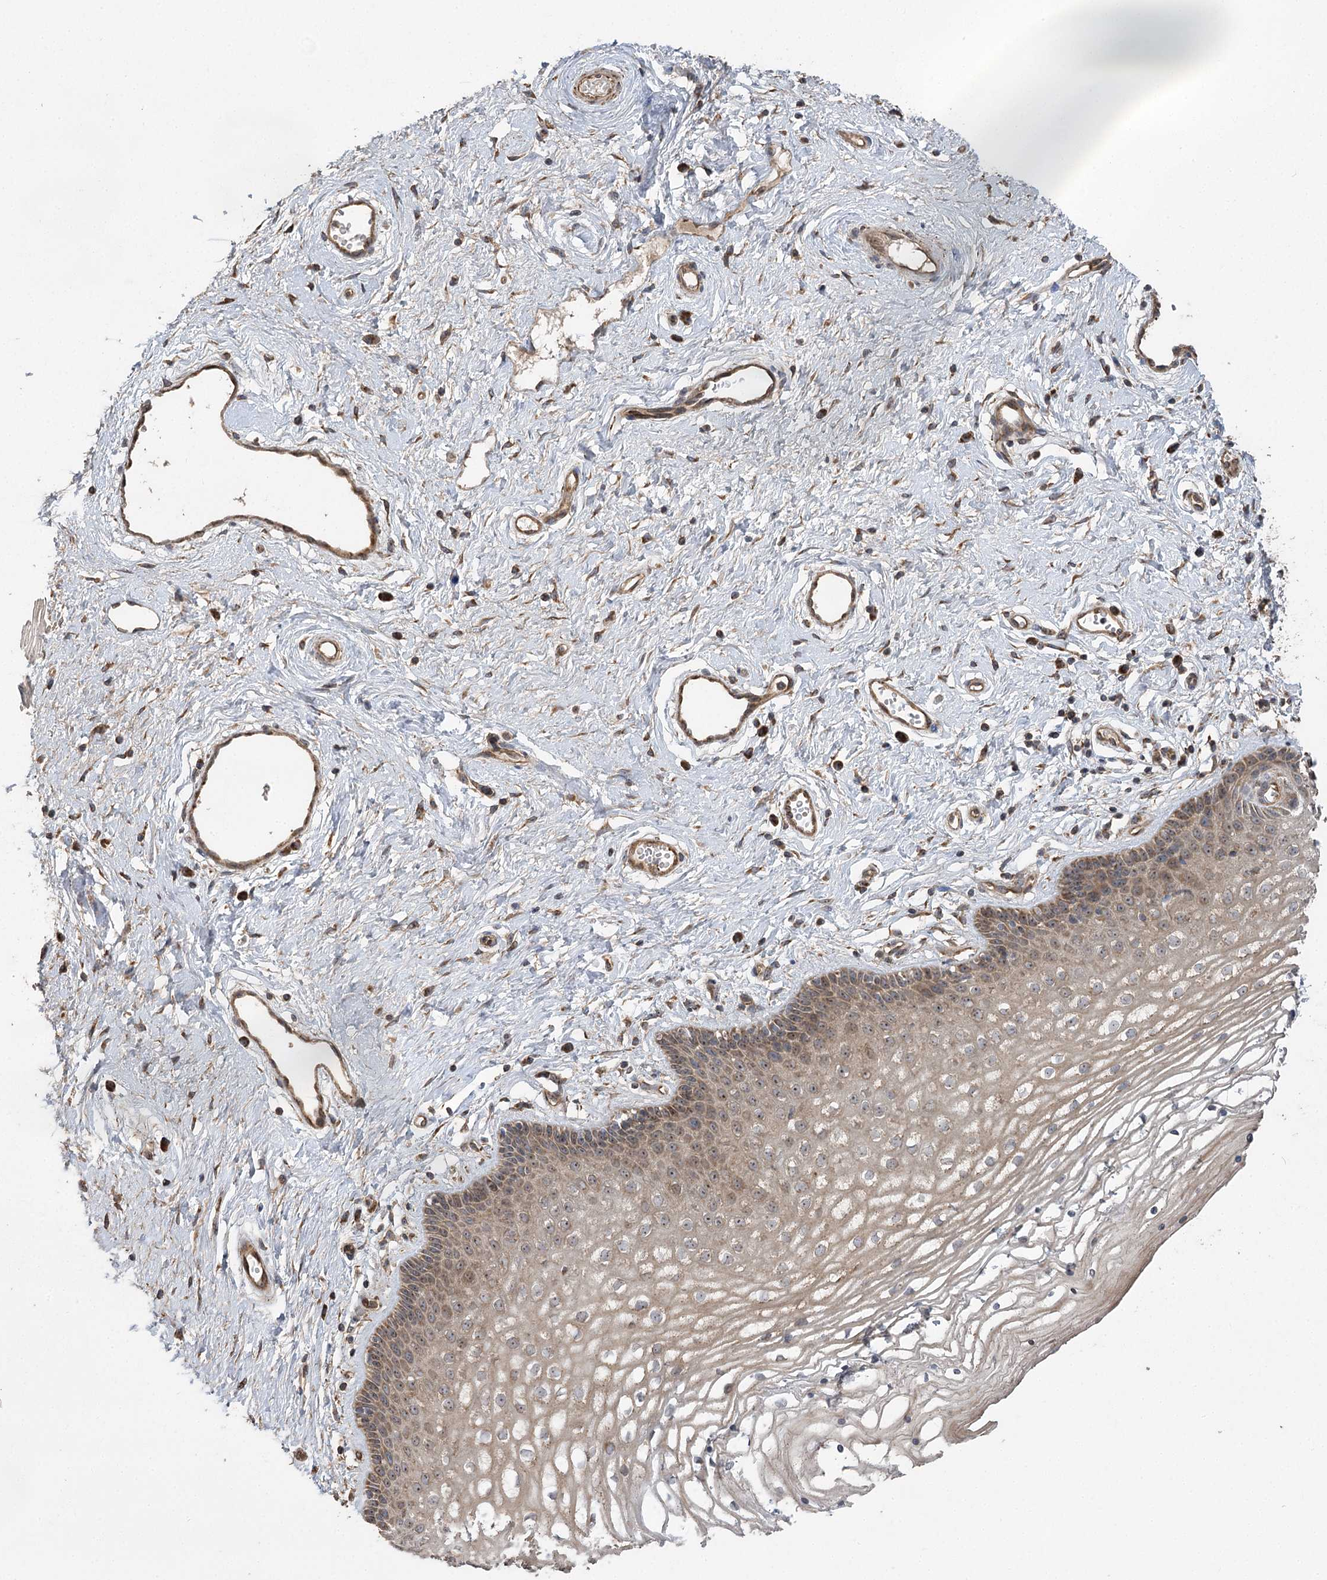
{"staining": {"intensity": "moderate", "quantity": ">75%", "location": "cytoplasmic/membranous"}, "tissue": "vagina", "cell_type": "Squamous epithelial cells", "image_type": "normal", "snomed": [{"axis": "morphology", "description": "Normal tissue, NOS"}, {"axis": "topography", "description": "Vagina"}], "caption": "Brown immunohistochemical staining in unremarkable human vagina shows moderate cytoplasmic/membranous staining in approximately >75% of squamous epithelial cells. (brown staining indicates protein expression, while blue staining denotes nuclei).", "gene": "RWDD4", "patient": {"sex": "female", "age": 46}}